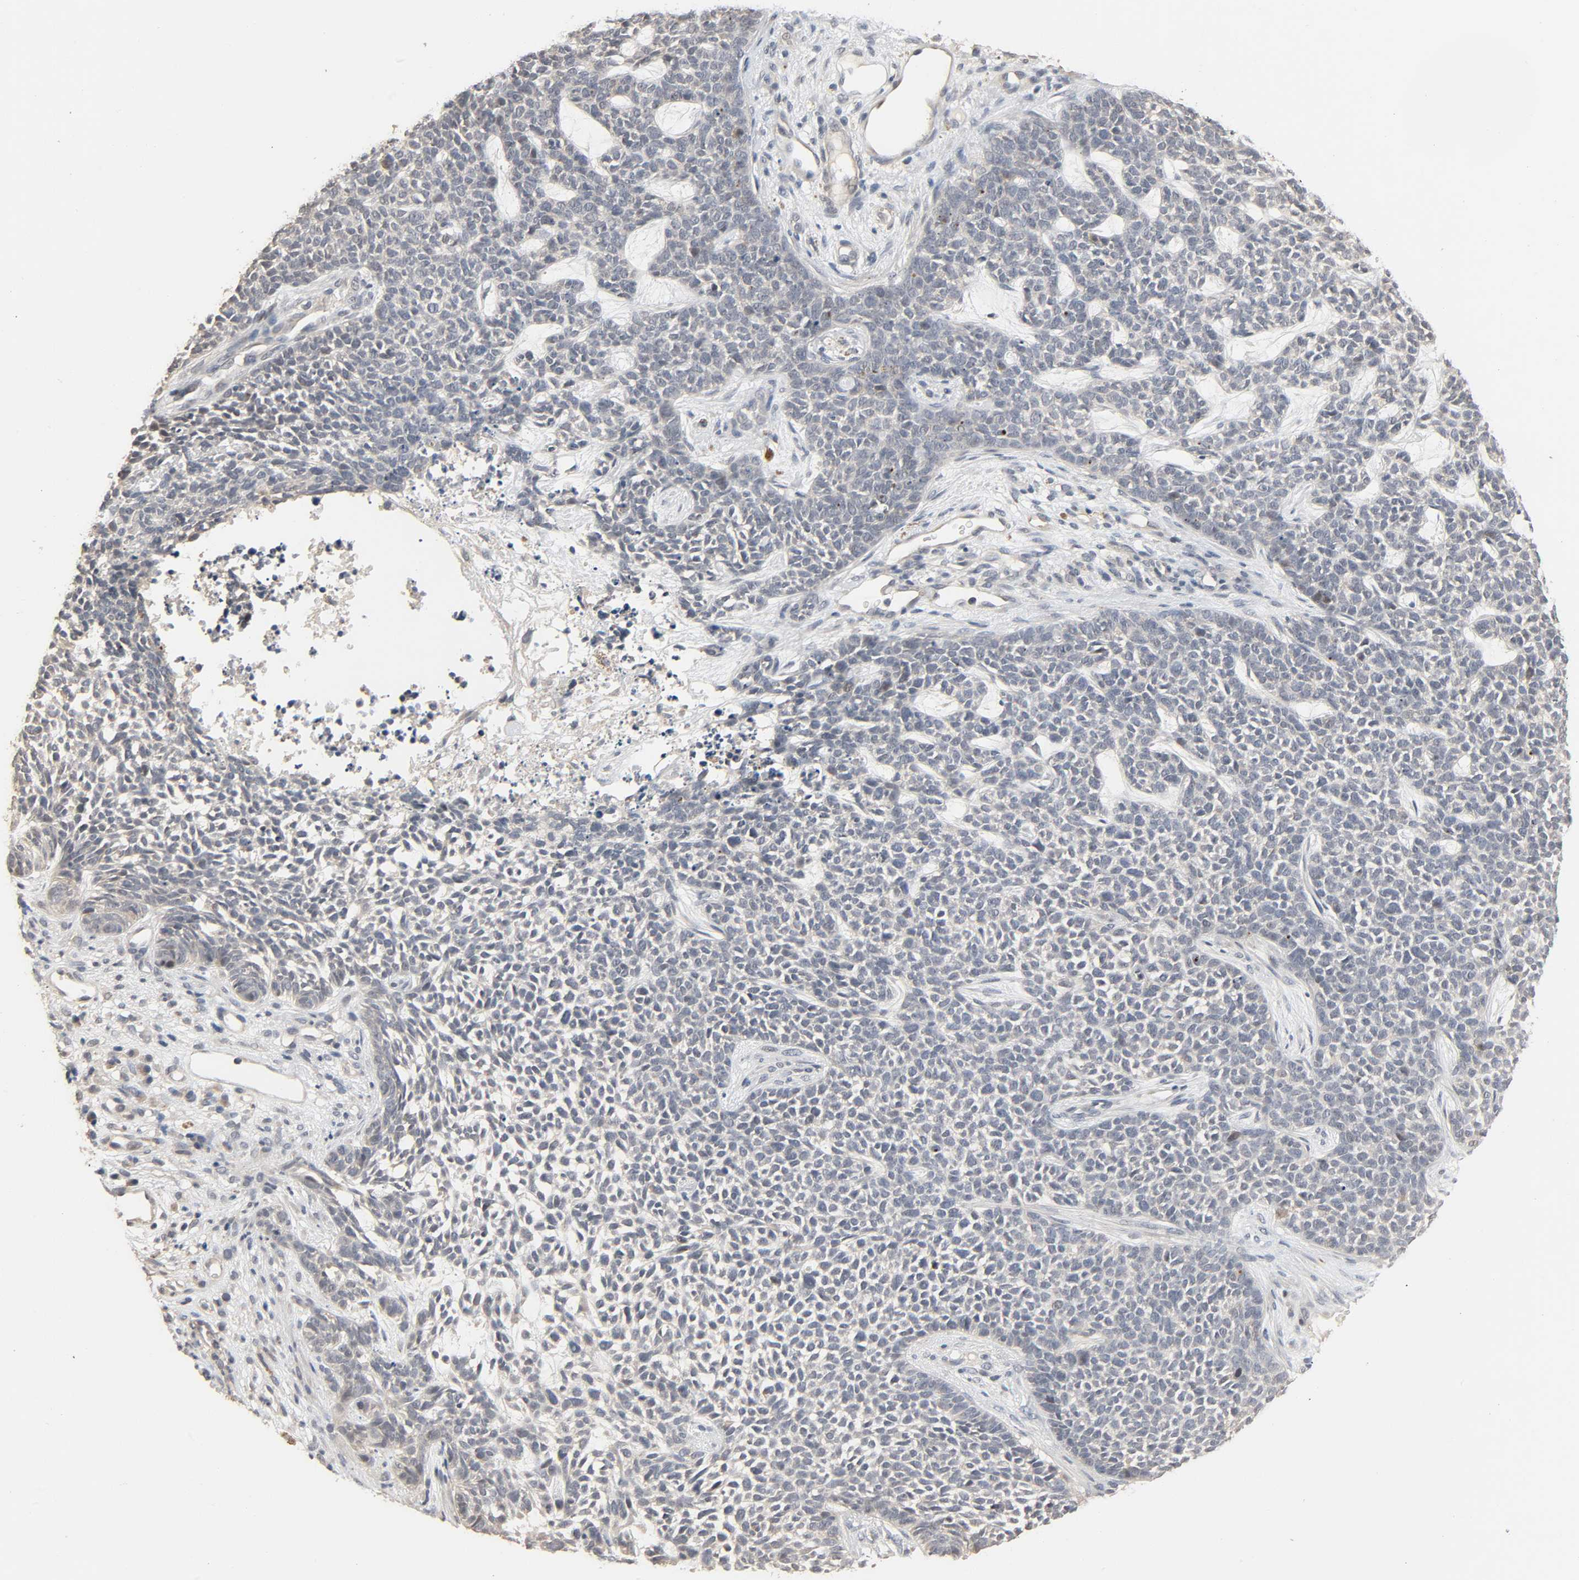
{"staining": {"intensity": "negative", "quantity": "none", "location": "none"}, "tissue": "skin cancer", "cell_type": "Tumor cells", "image_type": "cancer", "snomed": [{"axis": "morphology", "description": "Basal cell carcinoma"}, {"axis": "topography", "description": "Skin"}], "caption": "Human skin basal cell carcinoma stained for a protein using immunohistochemistry (IHC) reveals no expression in tumor cells.", "gene": "MAGEA8", "patient": {"sex": "female", "age": 84}}